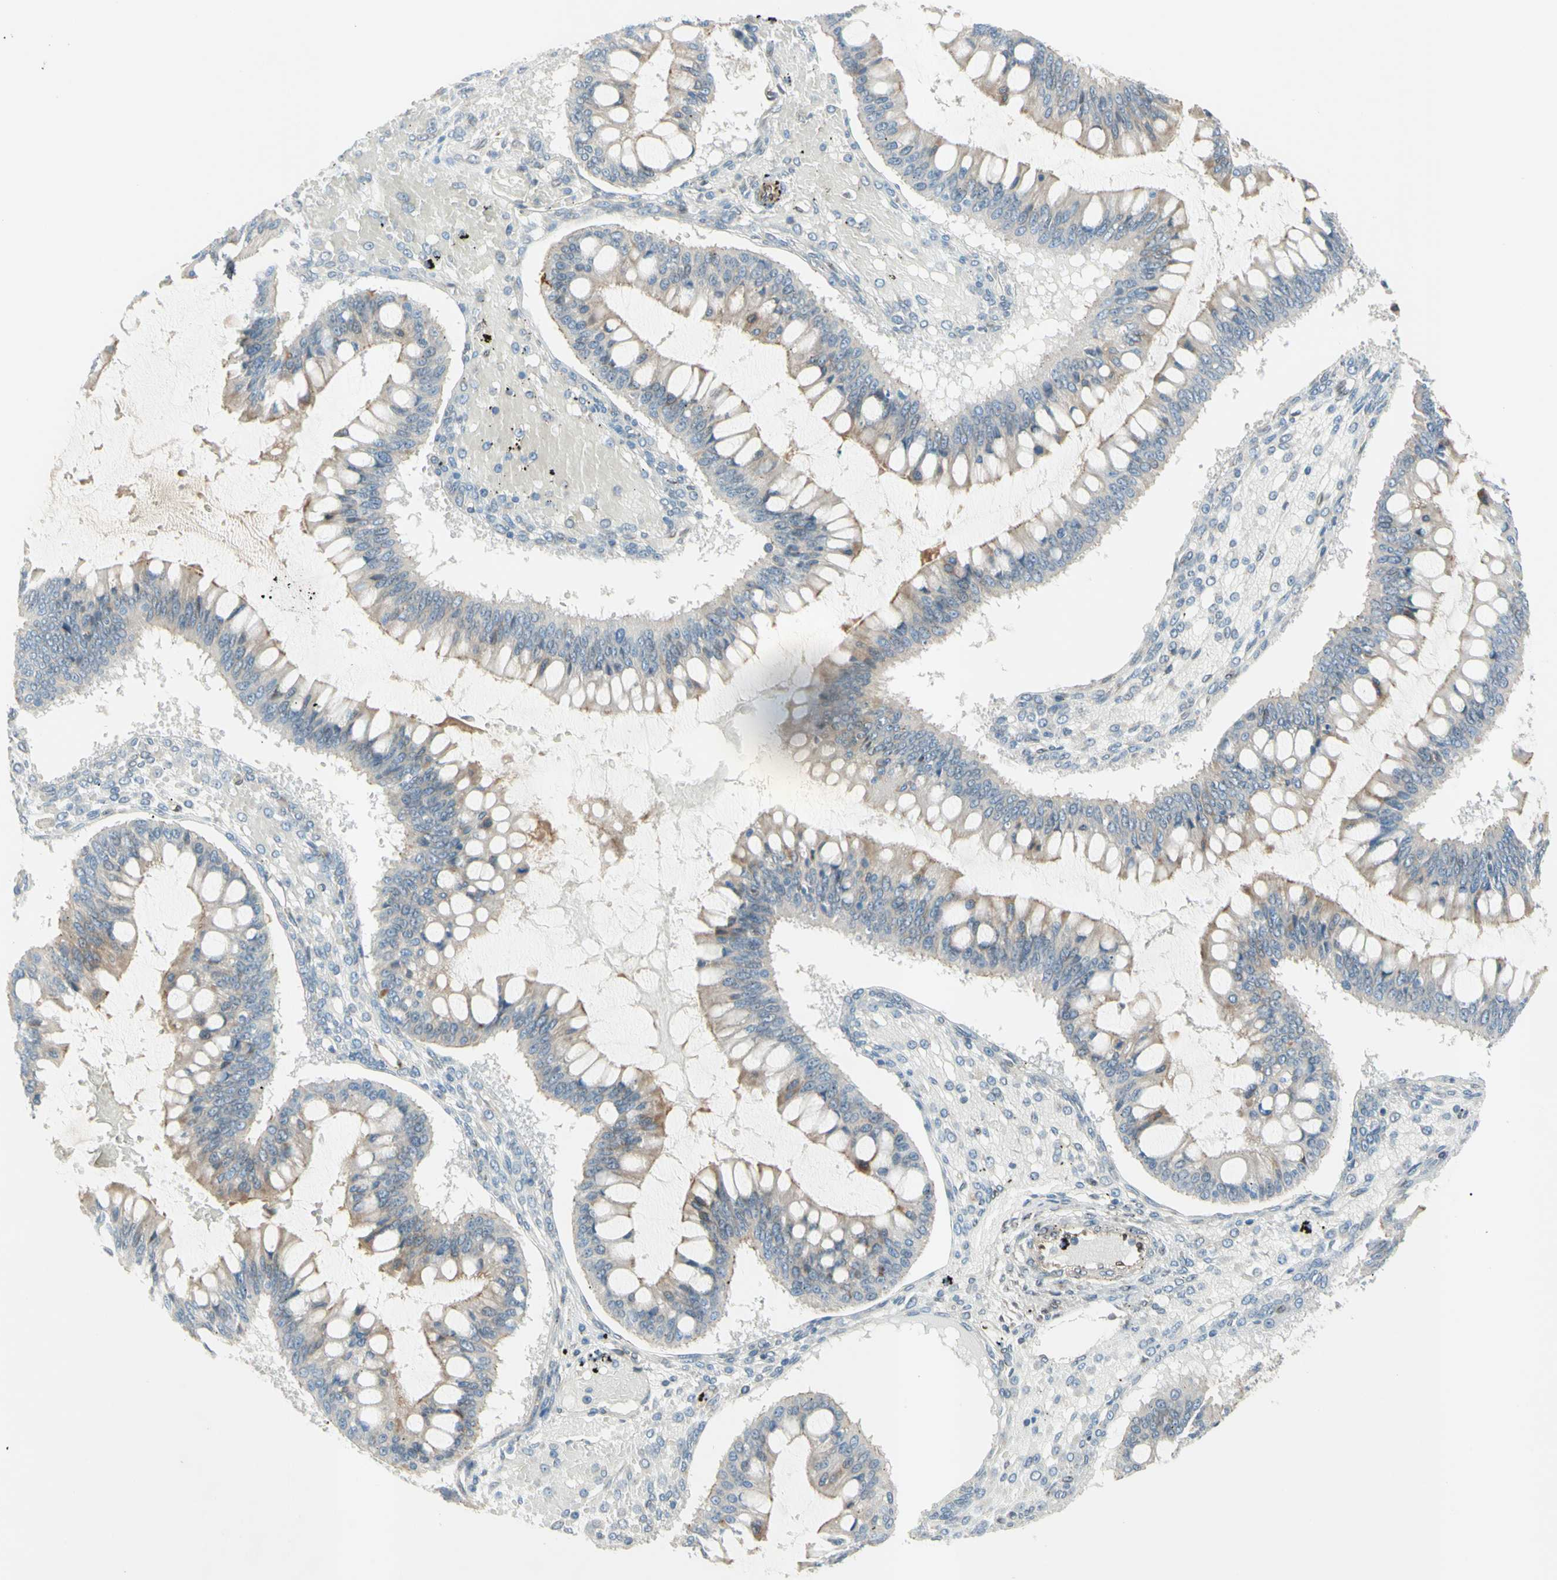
{"staining": {"intensity": "weak", "quantity": ">75%", "location": "cytoplasmic/membranous"}, "tissue": "ovarian cancer", "cell_type": "Tumor cells", "image_type": "cancer", "snomed": [{"axis": "morphology", "description": "Cystadenocarcinoma, mucinous, NOS"}, {"axis": "topography", "description": "Ovary"}], "caption": "High-magnification brightfield microscopy of ovarian cancer (mucinous cystadenocarcinoma) stained with DAB (3,3'-diaminobenzidine) (brown) and counterstained with hematoxylin (blue). tumor cells exhibit weak cytoplasmic/membranous expression is identified in about>75% of cells.", "gene": "TRAF2", "patient": {"sex": "female", "age": 73}}